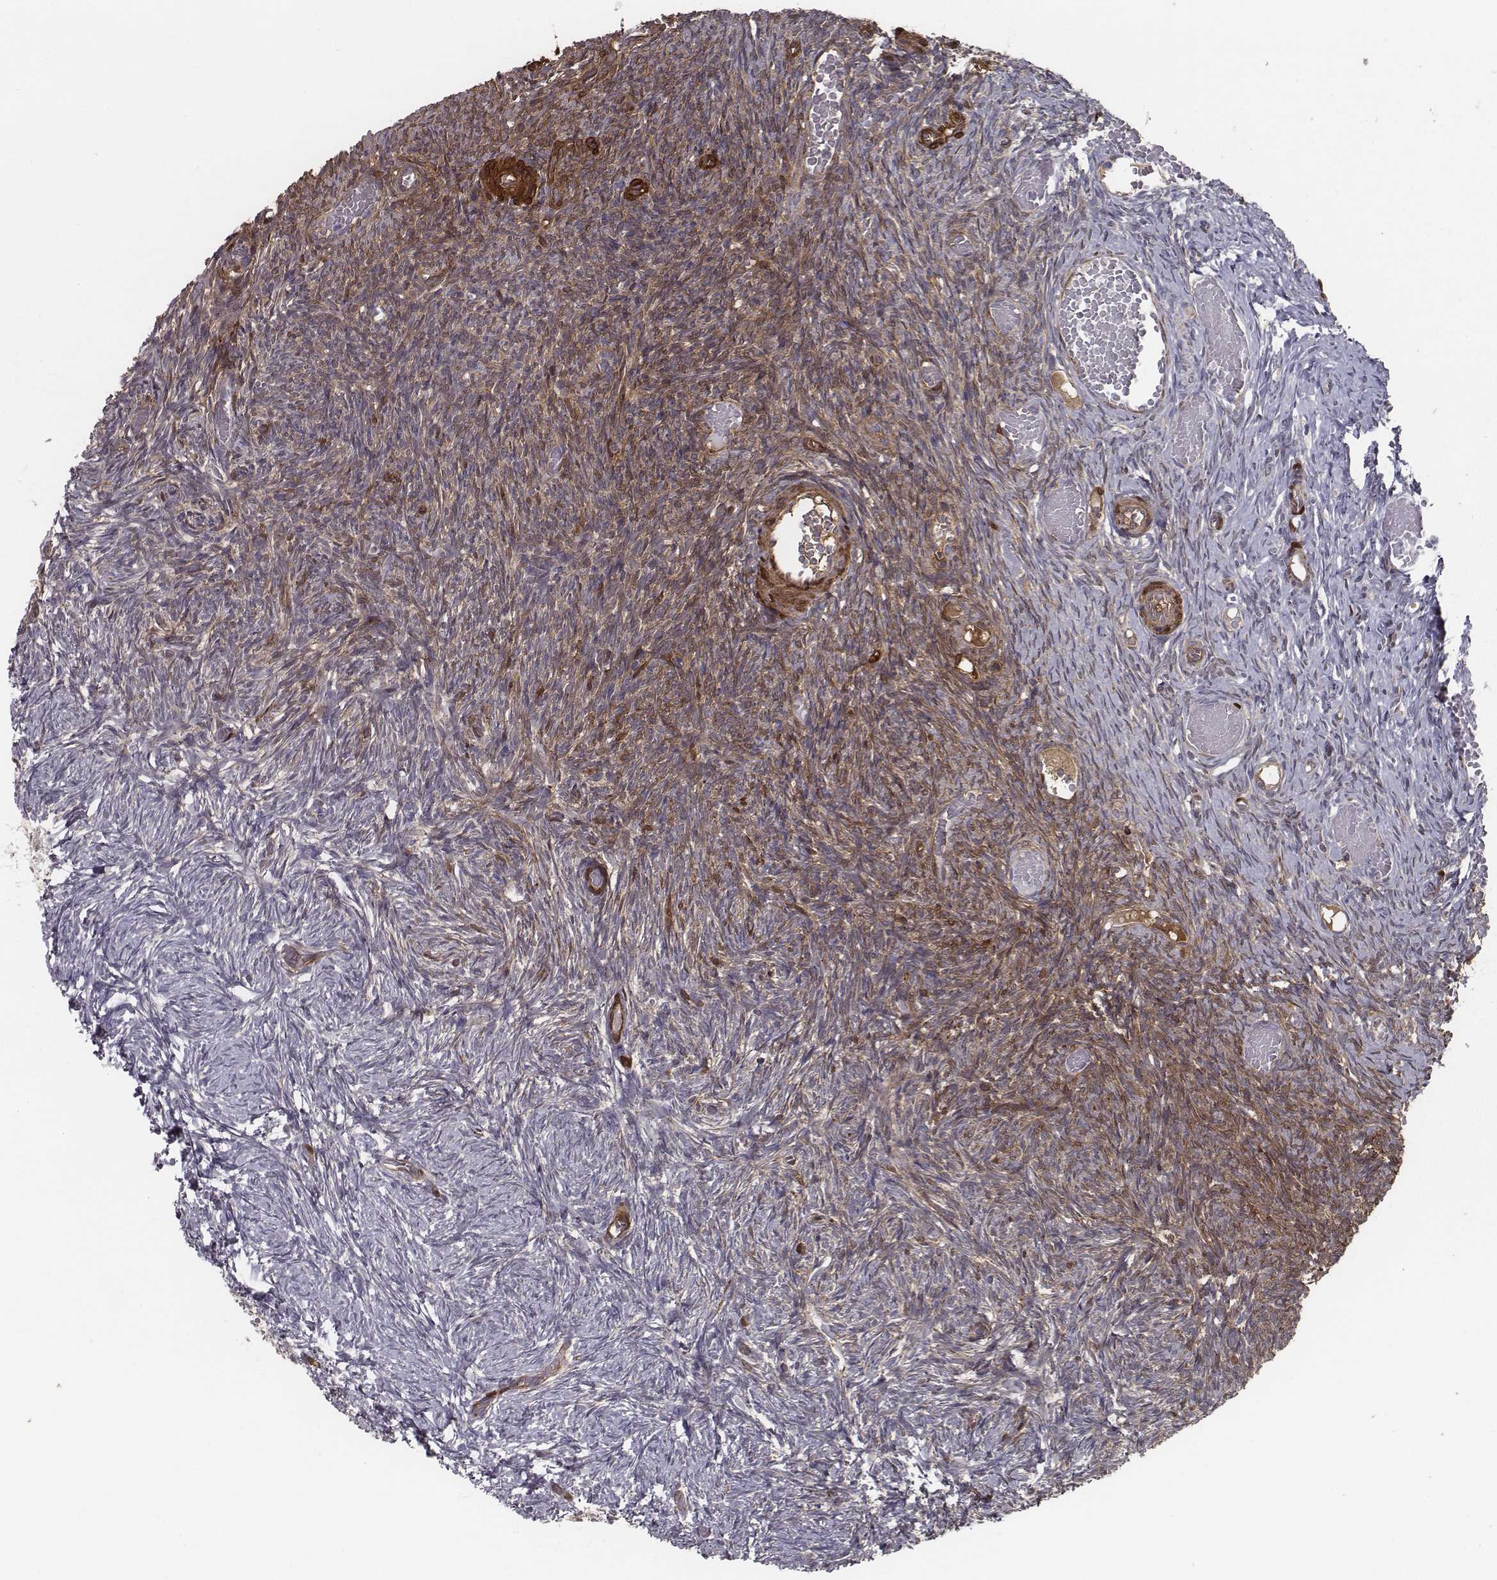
{"staining": {"intensity": "moderate", "quantity": "25%-75%", "location": "cytoplasmic/membranous"}, "tissue": "ovary", "cell_type": "Ovarian stroma cells", "image_type": "normal", "snomed": [{"axis": "morphology", "description": "Normal tissue, NOS"}, {"axis": "topography", "description": "Ovary"}], "caption": "Immunohistochemistry (IHC) of unremarkable ovary shows medium levels of moderate cytoplasmic/membranous expression in about 25%-75% of ovarian stroma cells. The staining is performed using DAB brown chromogen to label protein expression. The nuclei are counter-stained blue using hematoxylin.", "gene": "ISYNA1", "patient": {"sex": "female", "age": 39}}